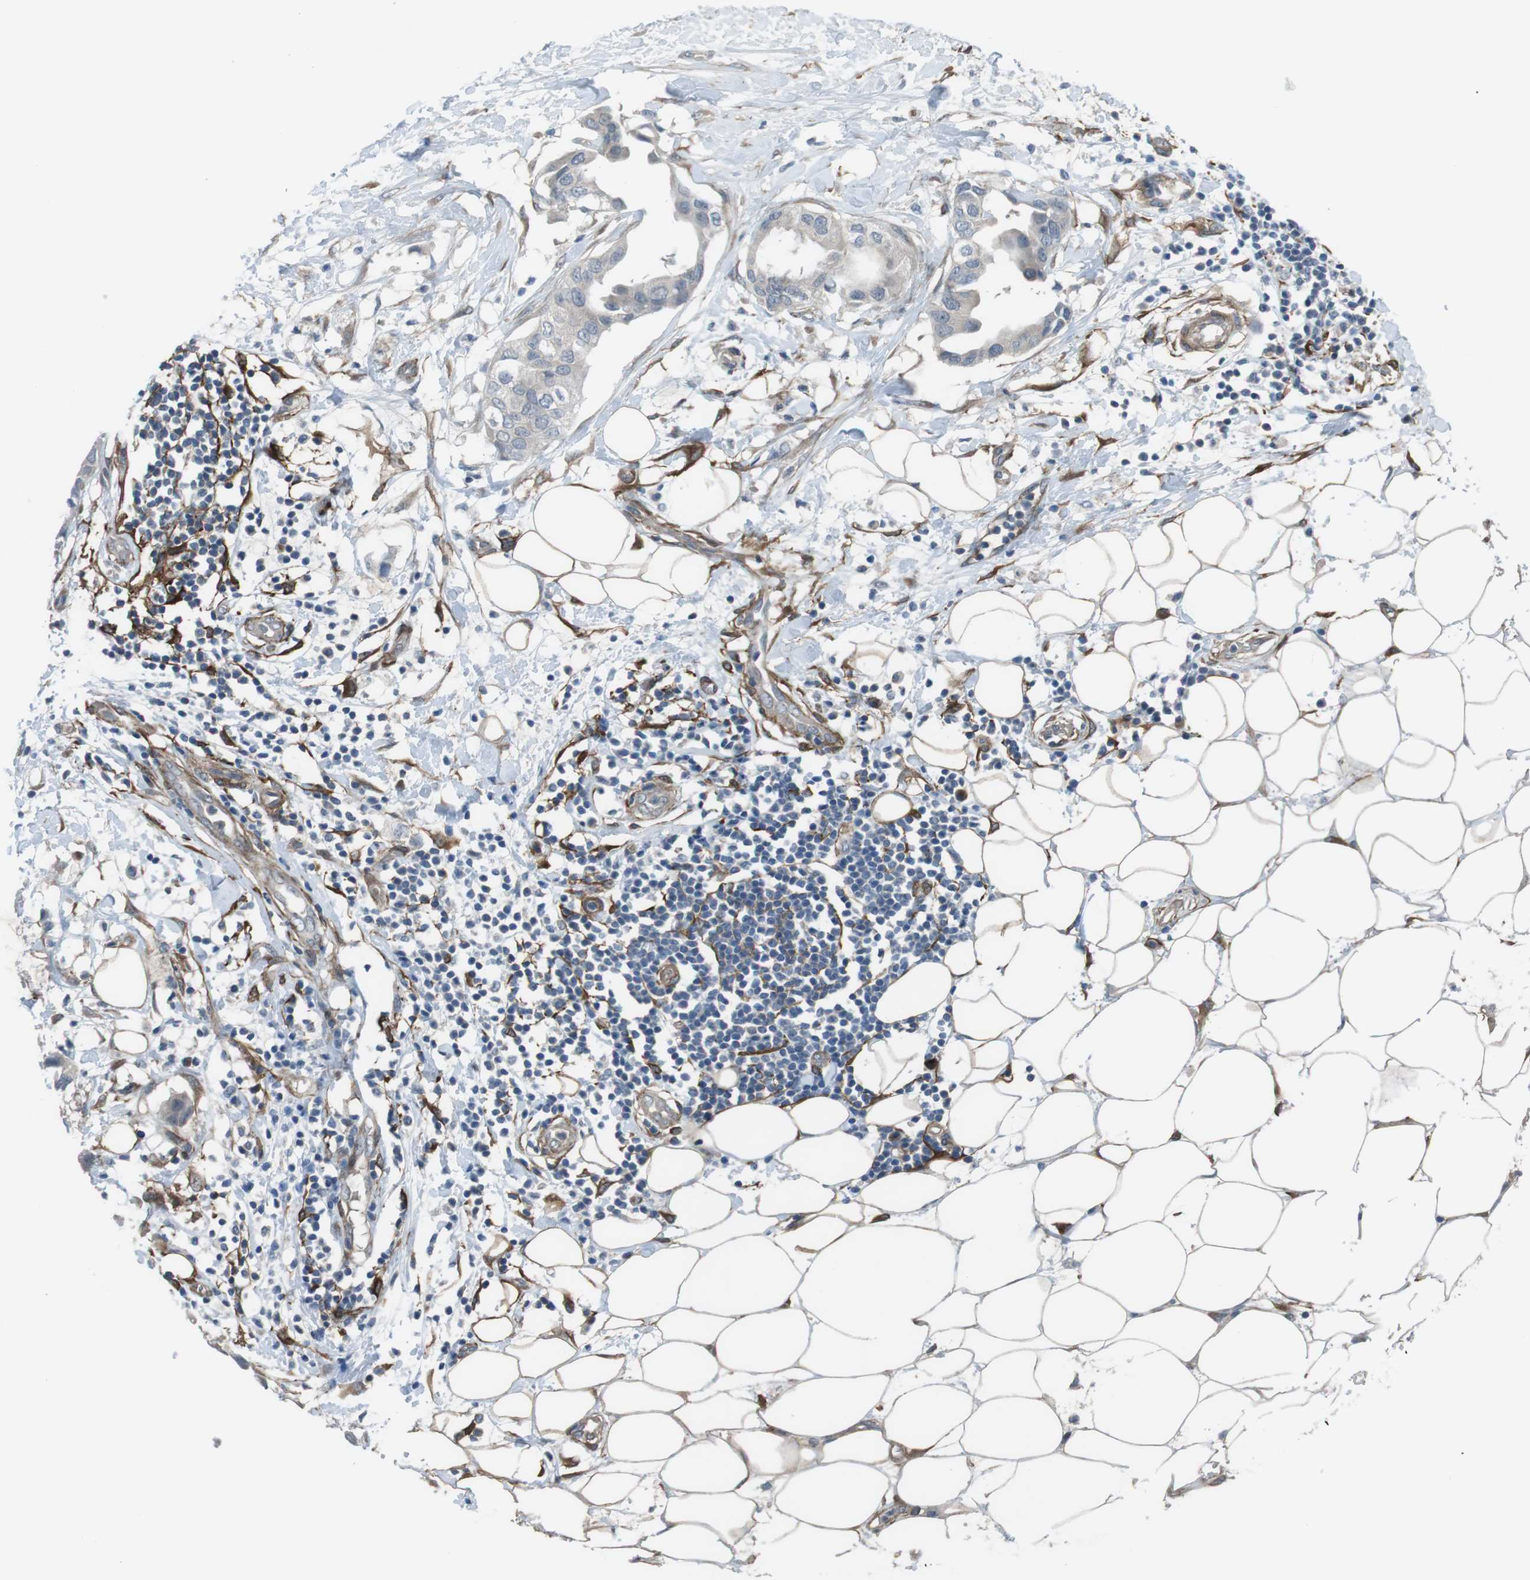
{"staining": {"intensity": "weak", "quantity": "25%-75%", "location": "cytoplasmic/membranous"}, "tissue": "breast cancer", "cell_type": "Tumor cells", "image_type": "cancer", "snomed": [{"axis": "morphology", "description": "Duct carcinoma"}, {"axis": "topography", "description": "Breast"}], "caption": "Breast cancer (invasive ductal carcinoma) was stained to show a protein in brown. There is low levels of weak cytoplasmic/membranous expression in approximately 25%-75% of tumor cells. The staining was performed using DAB, with brown indicating positive protein expression. Nuclei are stained blue with hematoxylin.", "gene": "ANK2", "patient": {"sex": "female", "age": 40}}